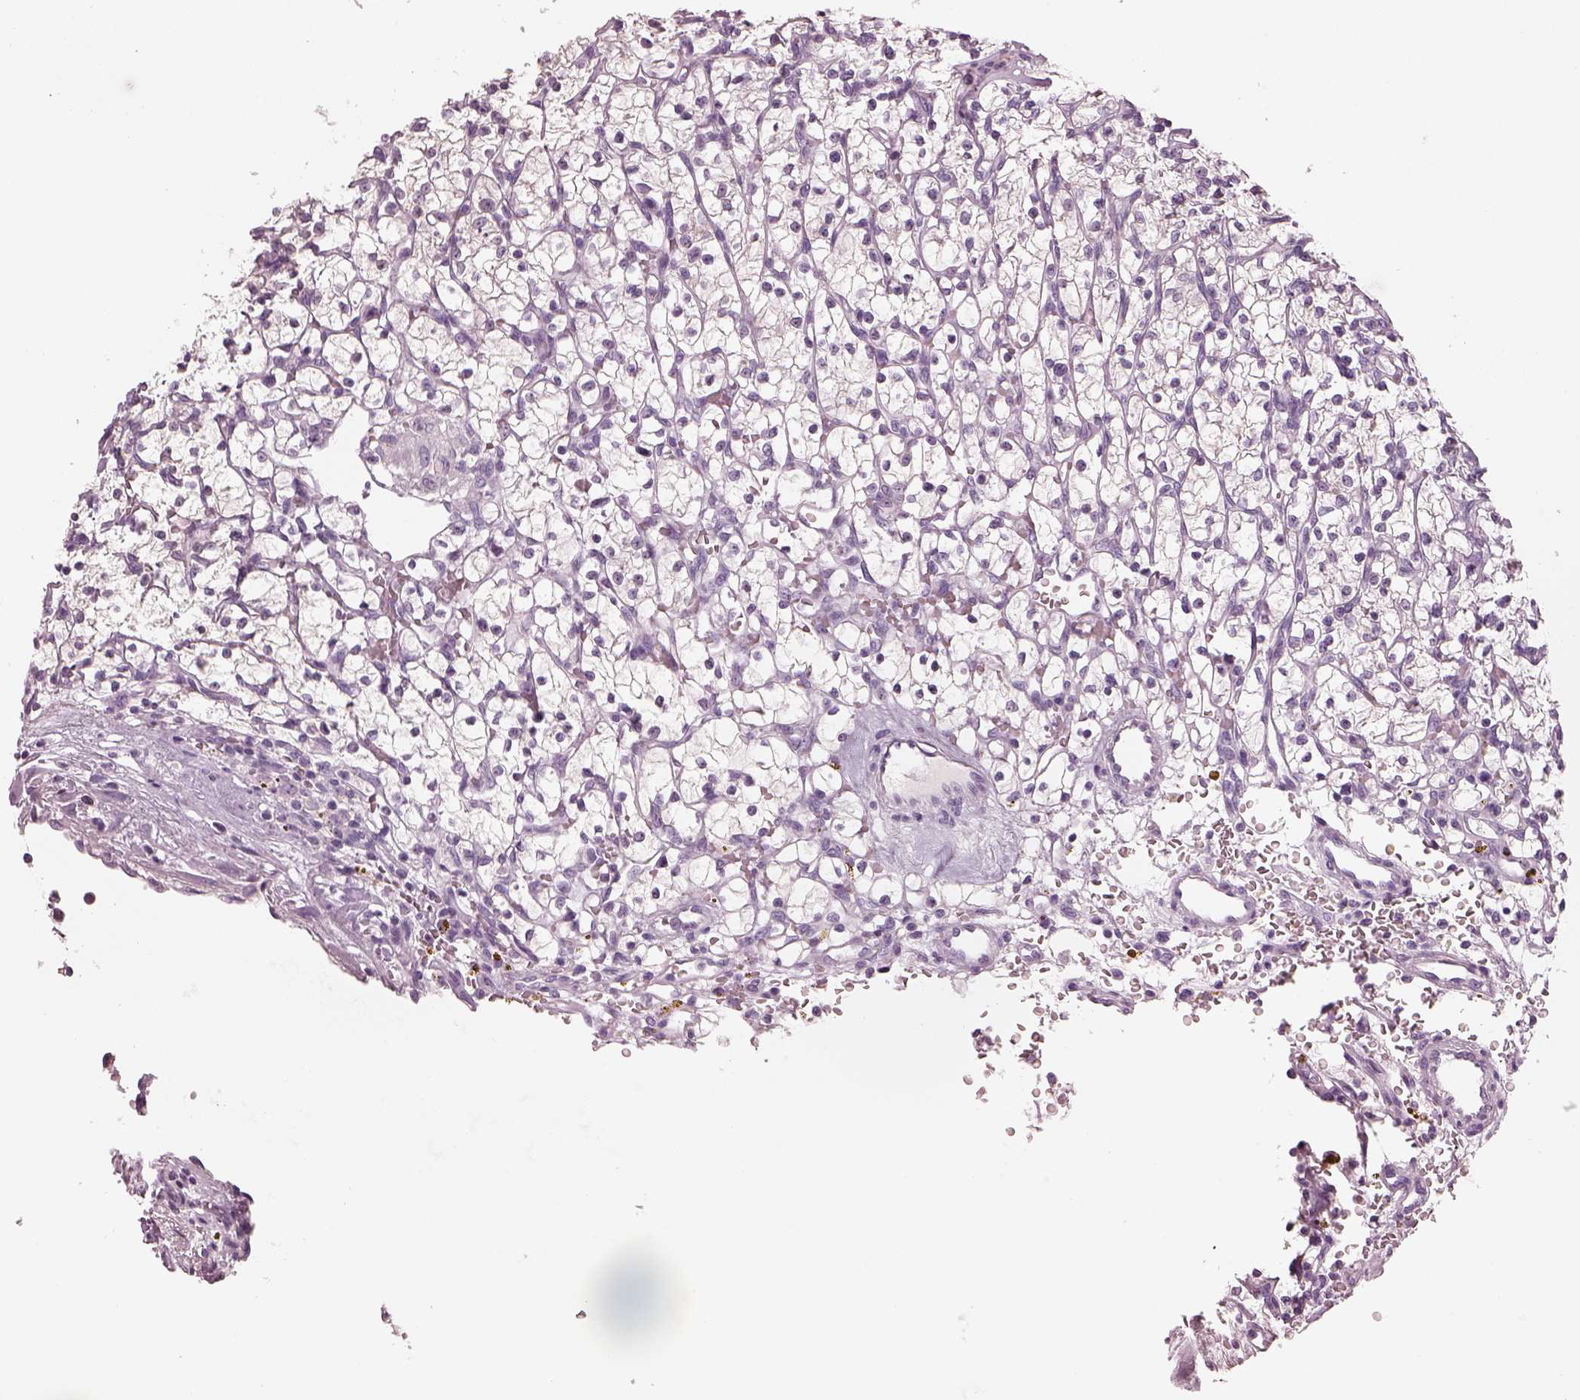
{"staining": {"intensity": "negative", "quantity": "none", "location": "none"}, "tissue": "renal cancer", "cell_type": "Tumor cells", "image_type": "cancer", "snomed": [{"axis": "morphology", "description": "Adenocarcinoma, NOS"}, {"axis": "topography", "description": "Kidney"}], "caption": "Immunohistochemistry histopathology image of renal adenocarcinoma stained for a protein (brown), which demonstrates no expression in tumor cells. Brightfield microscopy of immunohistochemistry stained with DAB (brown) and hematoxylin (blue), captured at high magnification.", "gene": "CSH1", "patient": {"sex": "female", "age": 64}}